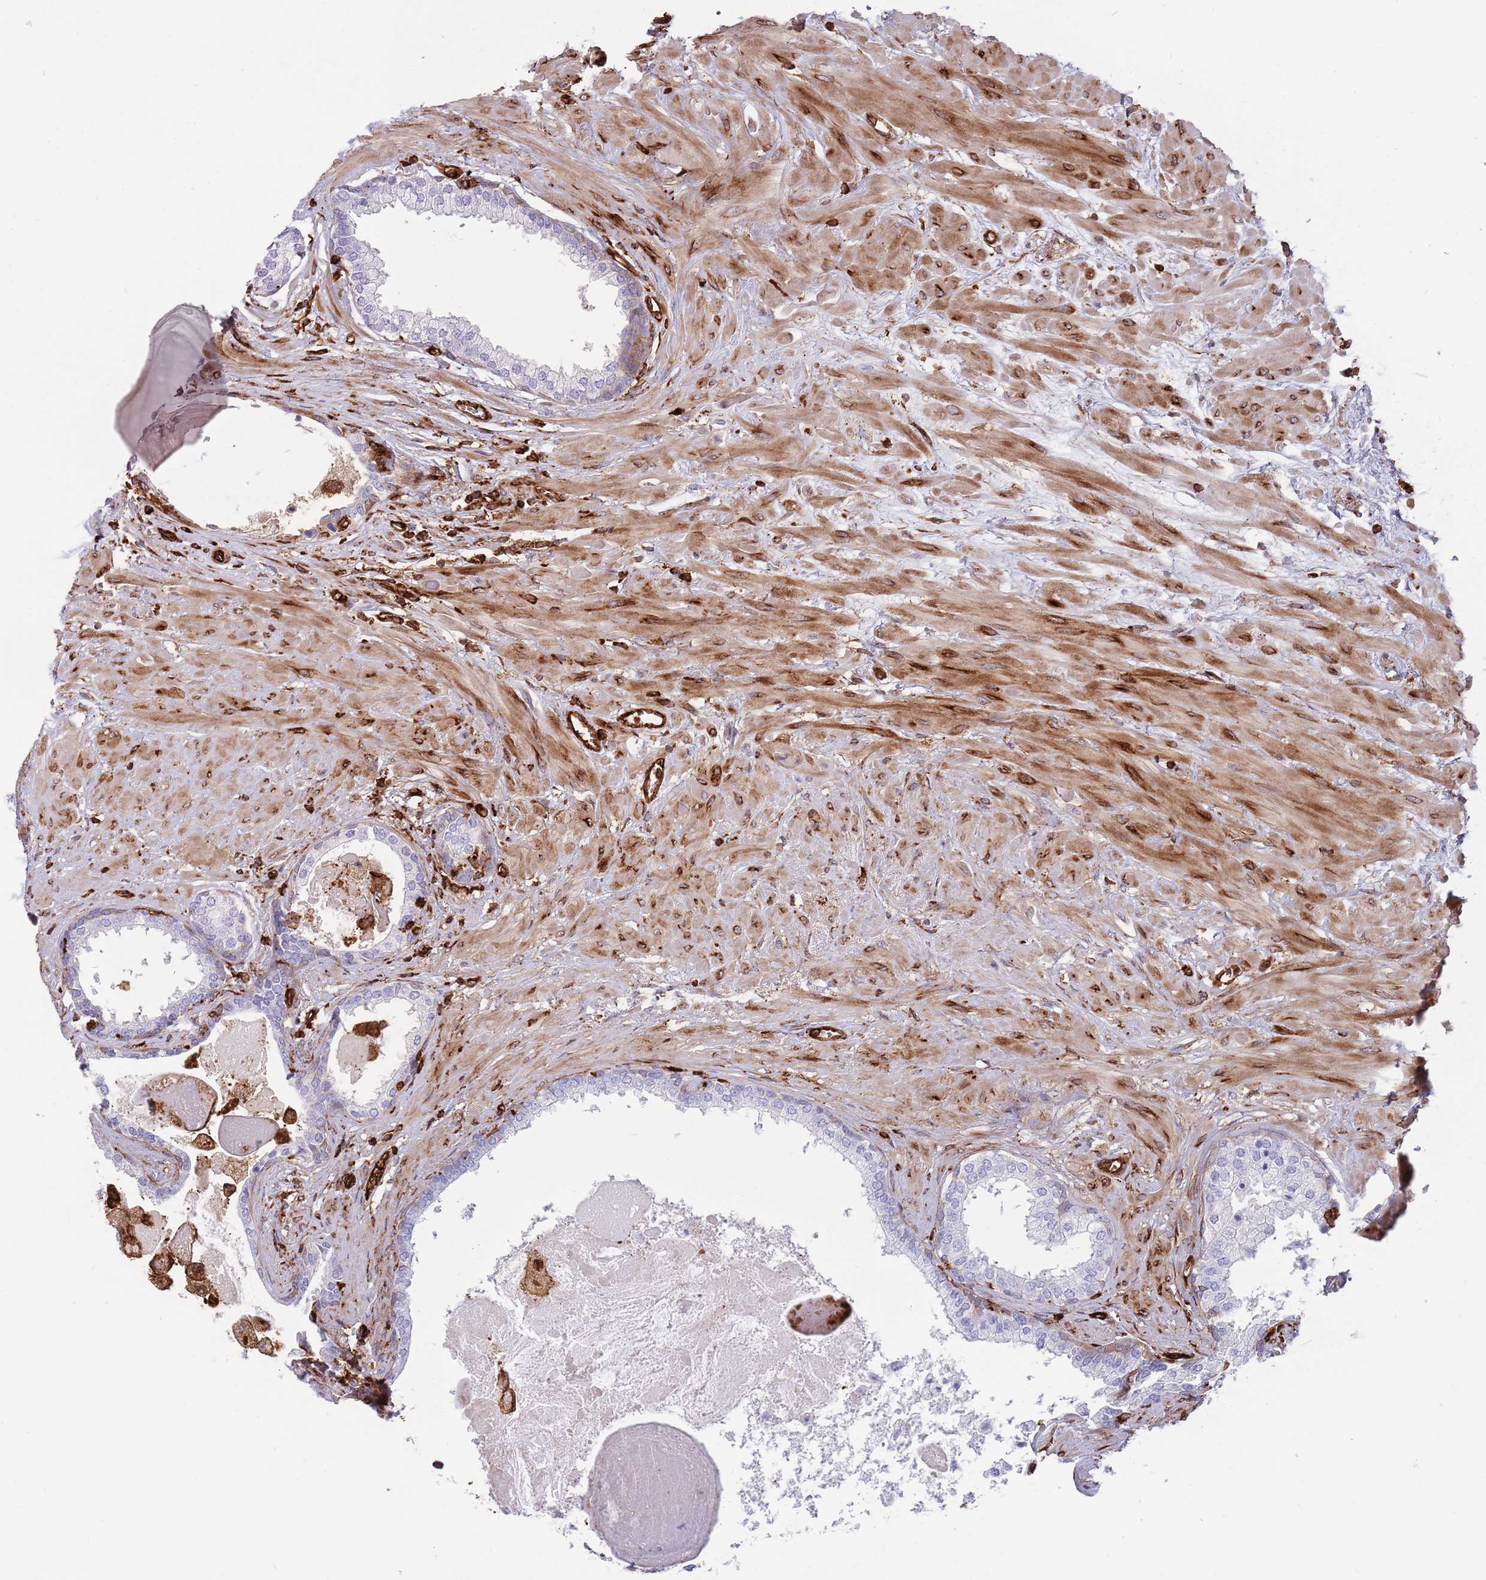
{"staining": {"intensity": "negative", "quantity": "none", "location": "none"}, "tissue": "prostate", "cell_type": "Glandular cells", "image_type": "normal", "snomed": [{"axis": "morphology", "description": "Normal tissue, NOS"}, {"axis": "topography", "description": "Prostate"}], "caption": "DAB immunohistochemical staining of unremarkable human prostate displays no significant positivity in glandular cells. (Stains: DAB (3,3'-diaminobenzidine) immunohistochemistry with hematoxylin counter stain, Microscopy: brightfield microscopy at high magnification).", "gene": "KBTBD6", "patient": {"sex": "male", "age": 57}}